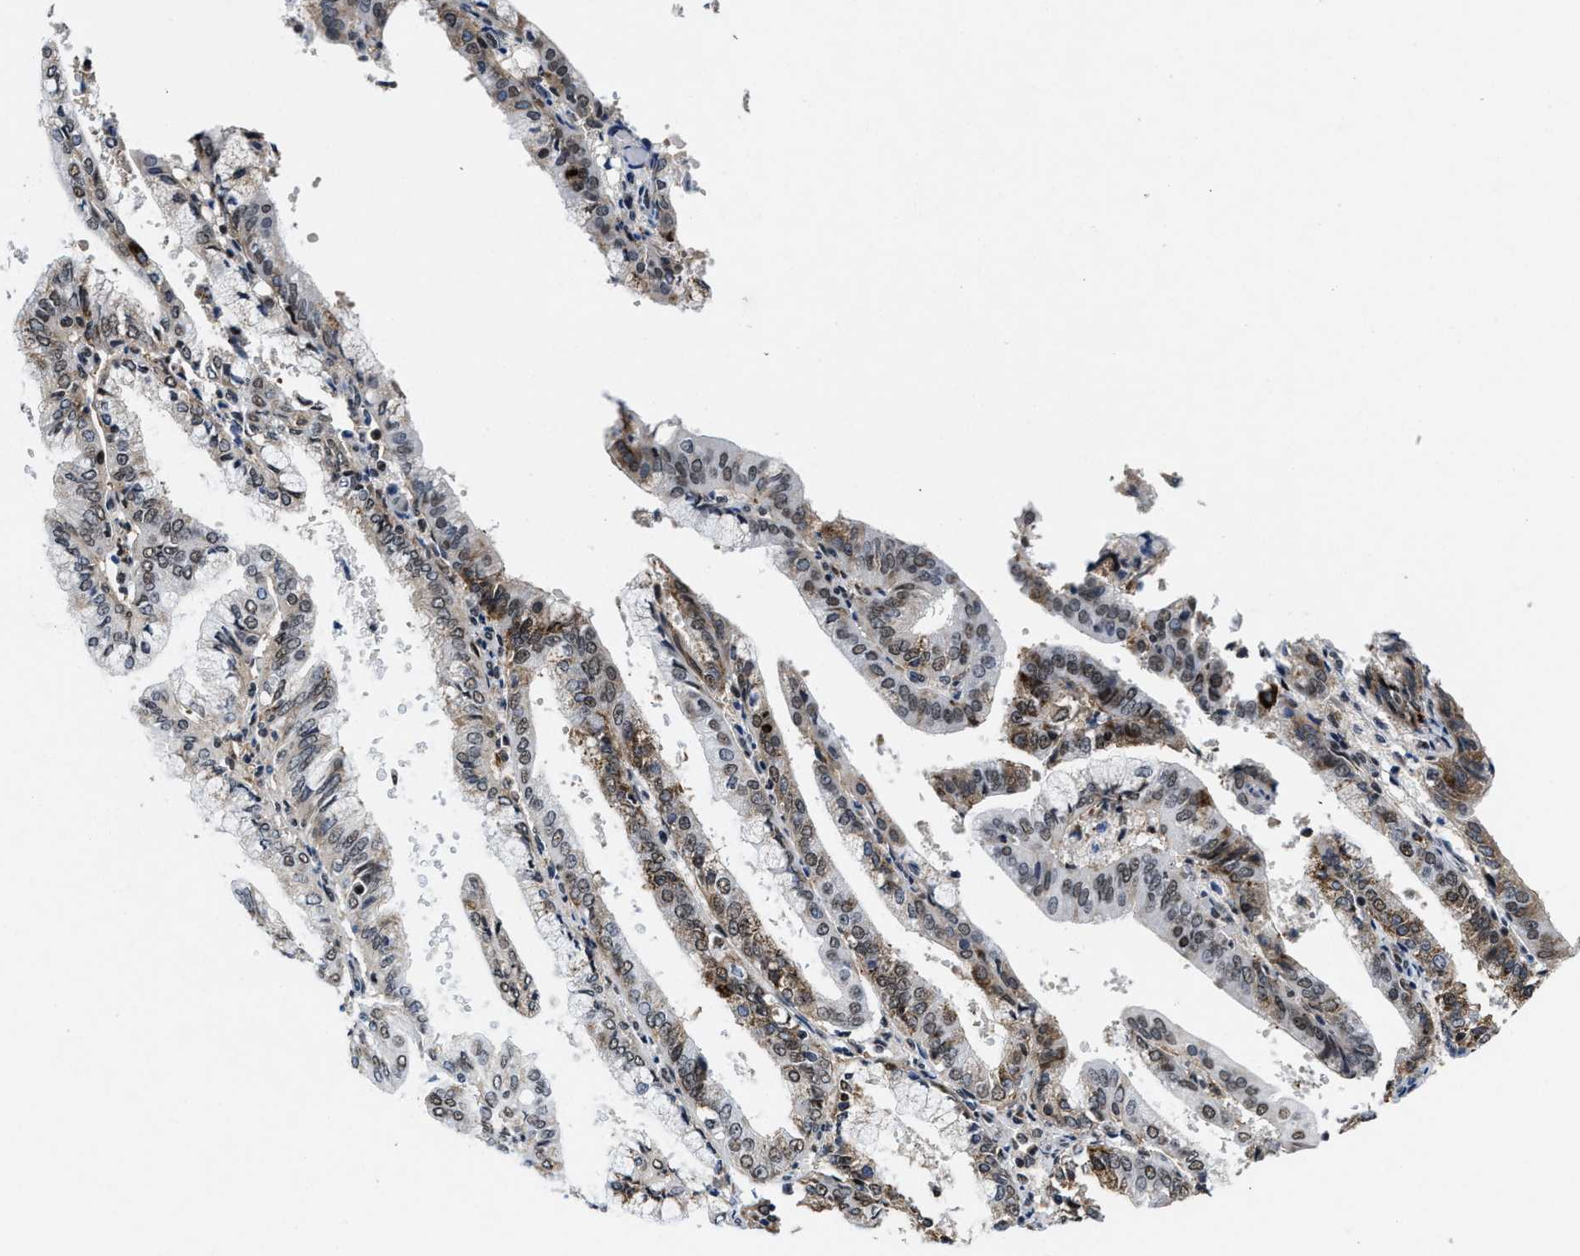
{"staining": {"intensity": "moderate", "quantity": "25%-75%", "location": "cytoplasmic/membranous"}, "tissue": "endometrial cancer", "cell_type": "Tumor cells", "image_type": "cancer", "snomed": [{"axis": "morphology", "description": "Adenocarcinoma, NOS"}, {"axis": "topography", "description": "Endometrium"}], "caption": "Protein expression analysis of endometrial cancer (adenocarcinoma) demonstrates moderate cytoplasmic/membranous expression in about 25%-75% of tumor cells. The staining was performed using DAB, with brown indicating positive protein expression. Nuclei are stained blue with hematoxylin.", "gene": "SUPT16H", "patient": {"sex": "female", "age": 63}}